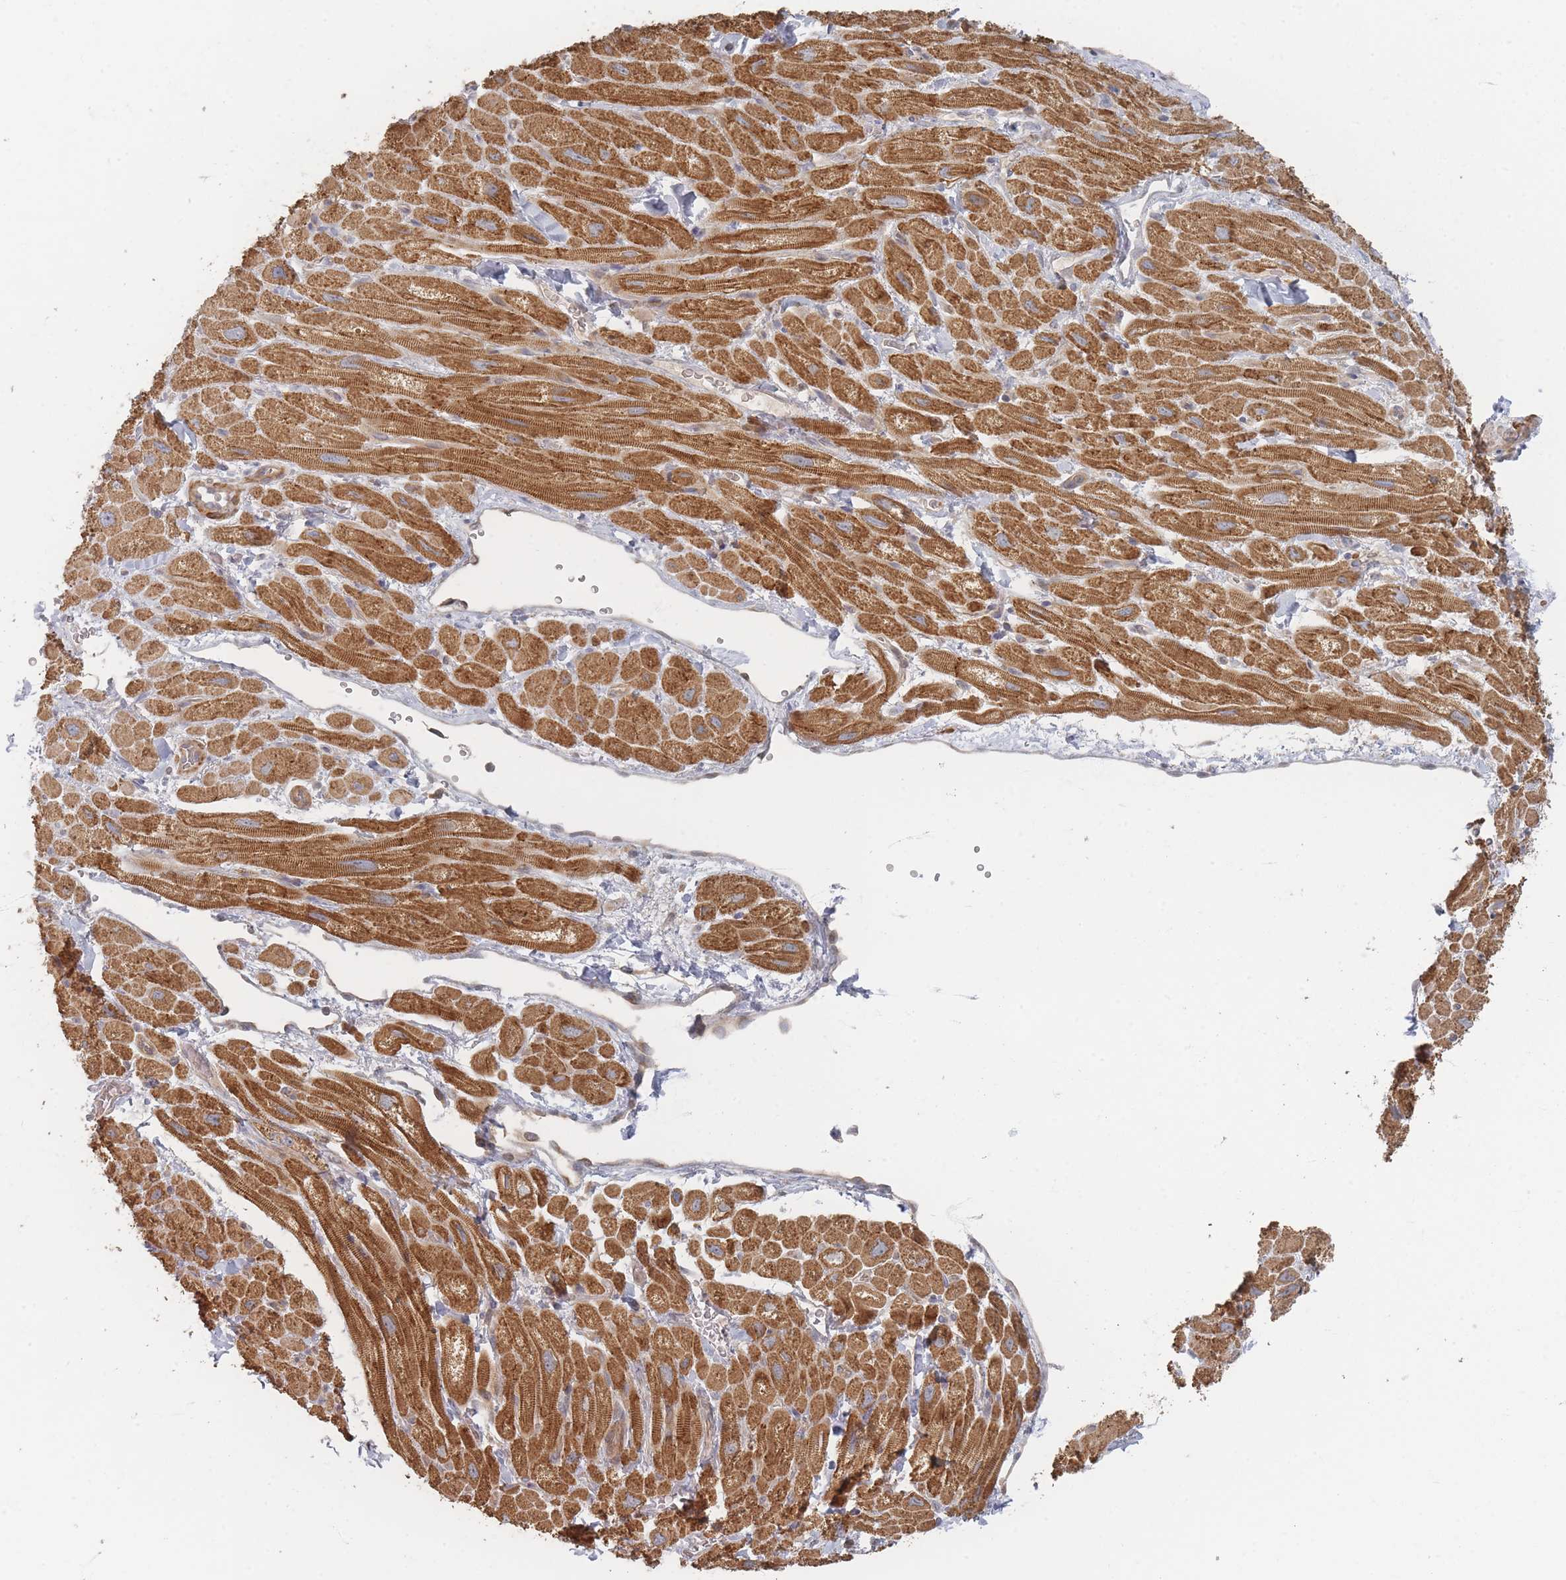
{"staining": {"intensity": "moderate", "quantity": ">75%", "location": "cytoplasmic/membranous"}, "tissue": "heart muscle", "cell_type": "Cardiomyocytes", "image_type": "normal", "snomed": [{"axis": "morphology", "description": "Normal tissue, NOS"}, {"axis": "topography", "description": "Heart"}], "caption": "The photomicrograph demonstrates staining of benign heart muscle, revealing moderate cytoplasmic/membranous protein staining (brown color) within cardiomyocytes.", "gene": "GLE1", "patient": {"sex": "male", "age": 65}}